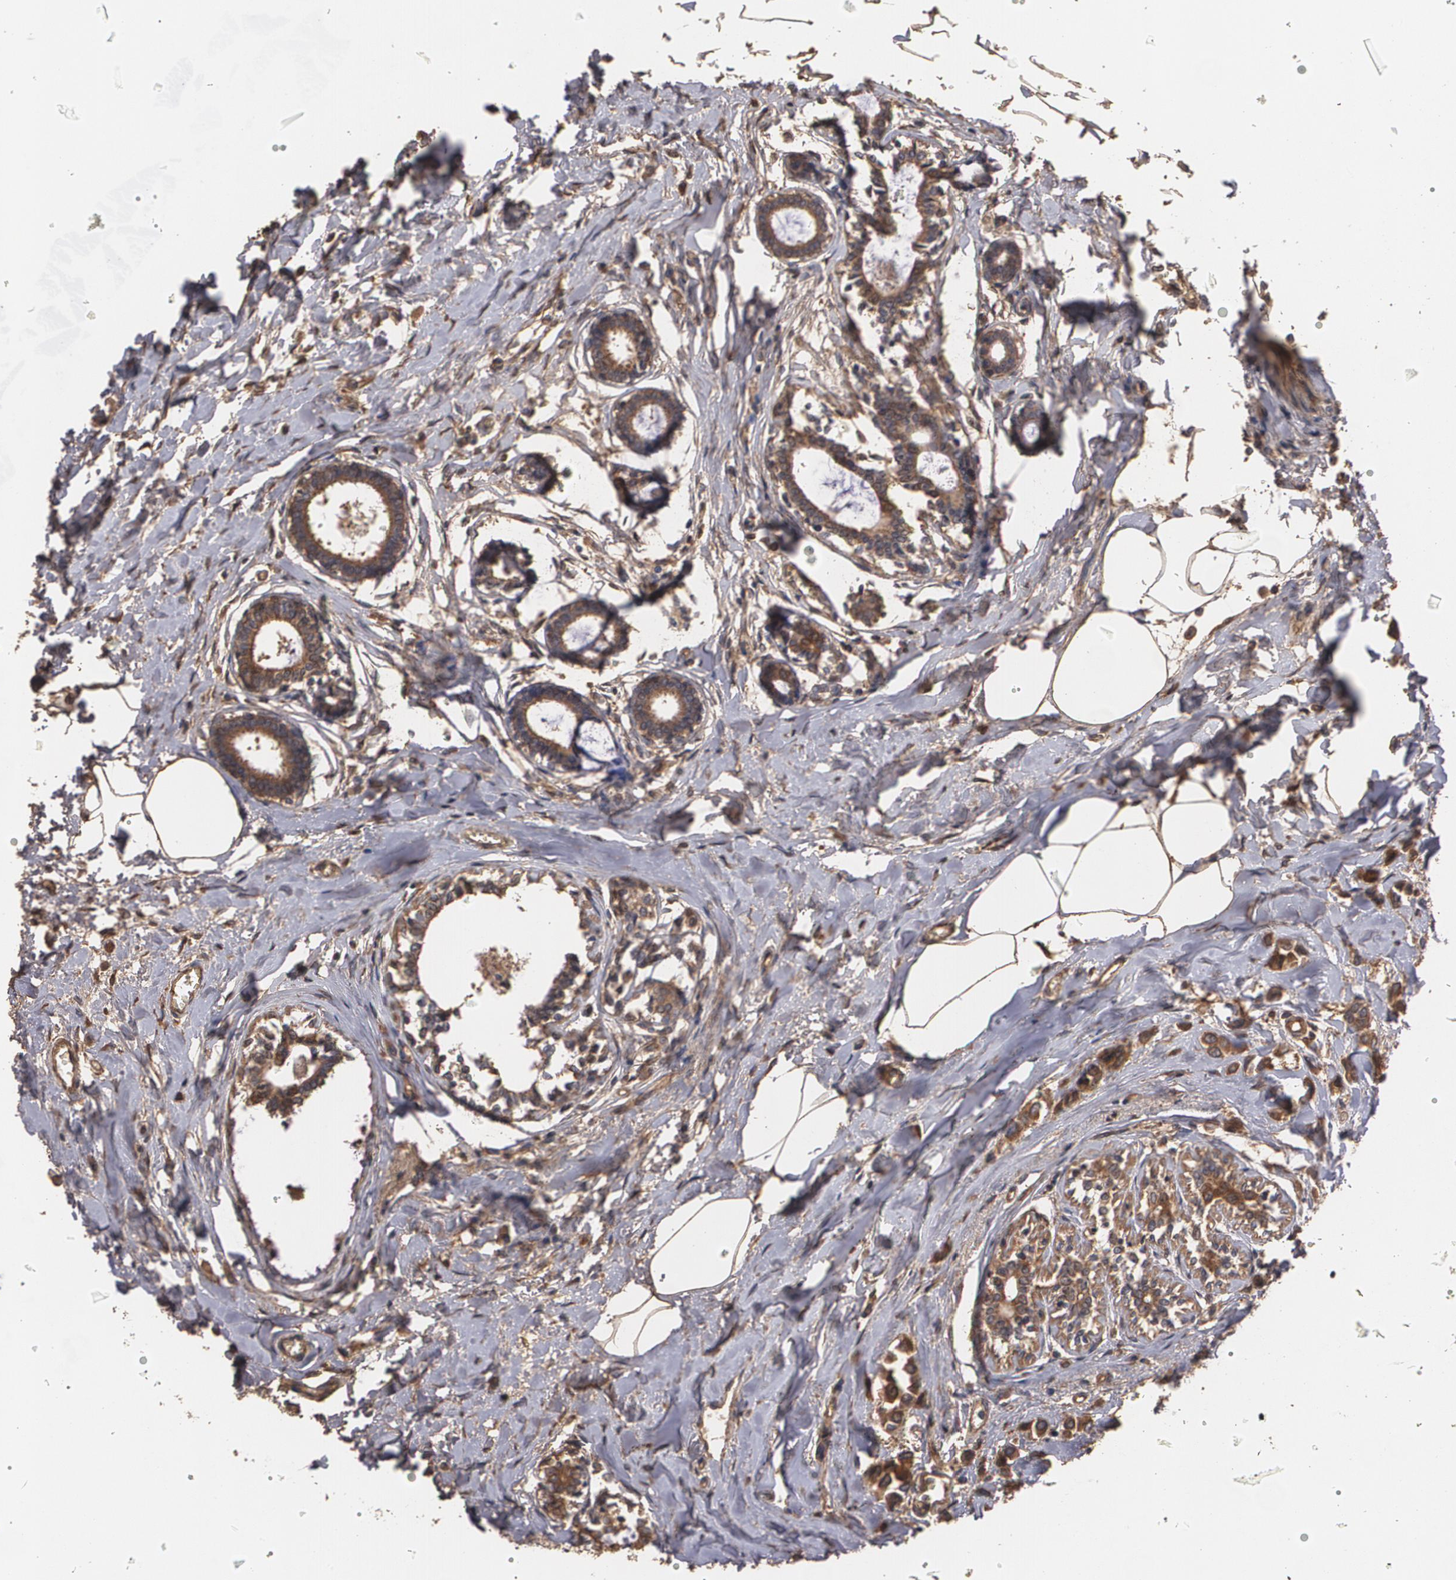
{"staining": {"intensity": "moderate", "quantity": ">75%", "location": "cytoplasmic/membranous"}, "tissue": "breast cancer", "cell_type": "Tumor cells", "image_type": "cancer", "snomed": [{"axis": "morphology", "description": "Lobular carcinoma"}, {"axis": "topography", "description": "Breast"}], "caption": "Breast cancer (lobular carcinoma) was stained to show a protein in brown. There is medium levels of moderate cytoplasmic/membranous expression in approximately >75% of tumor cells.", "gene": "PON1", "patient": {"sex": "female", "age": 51}}